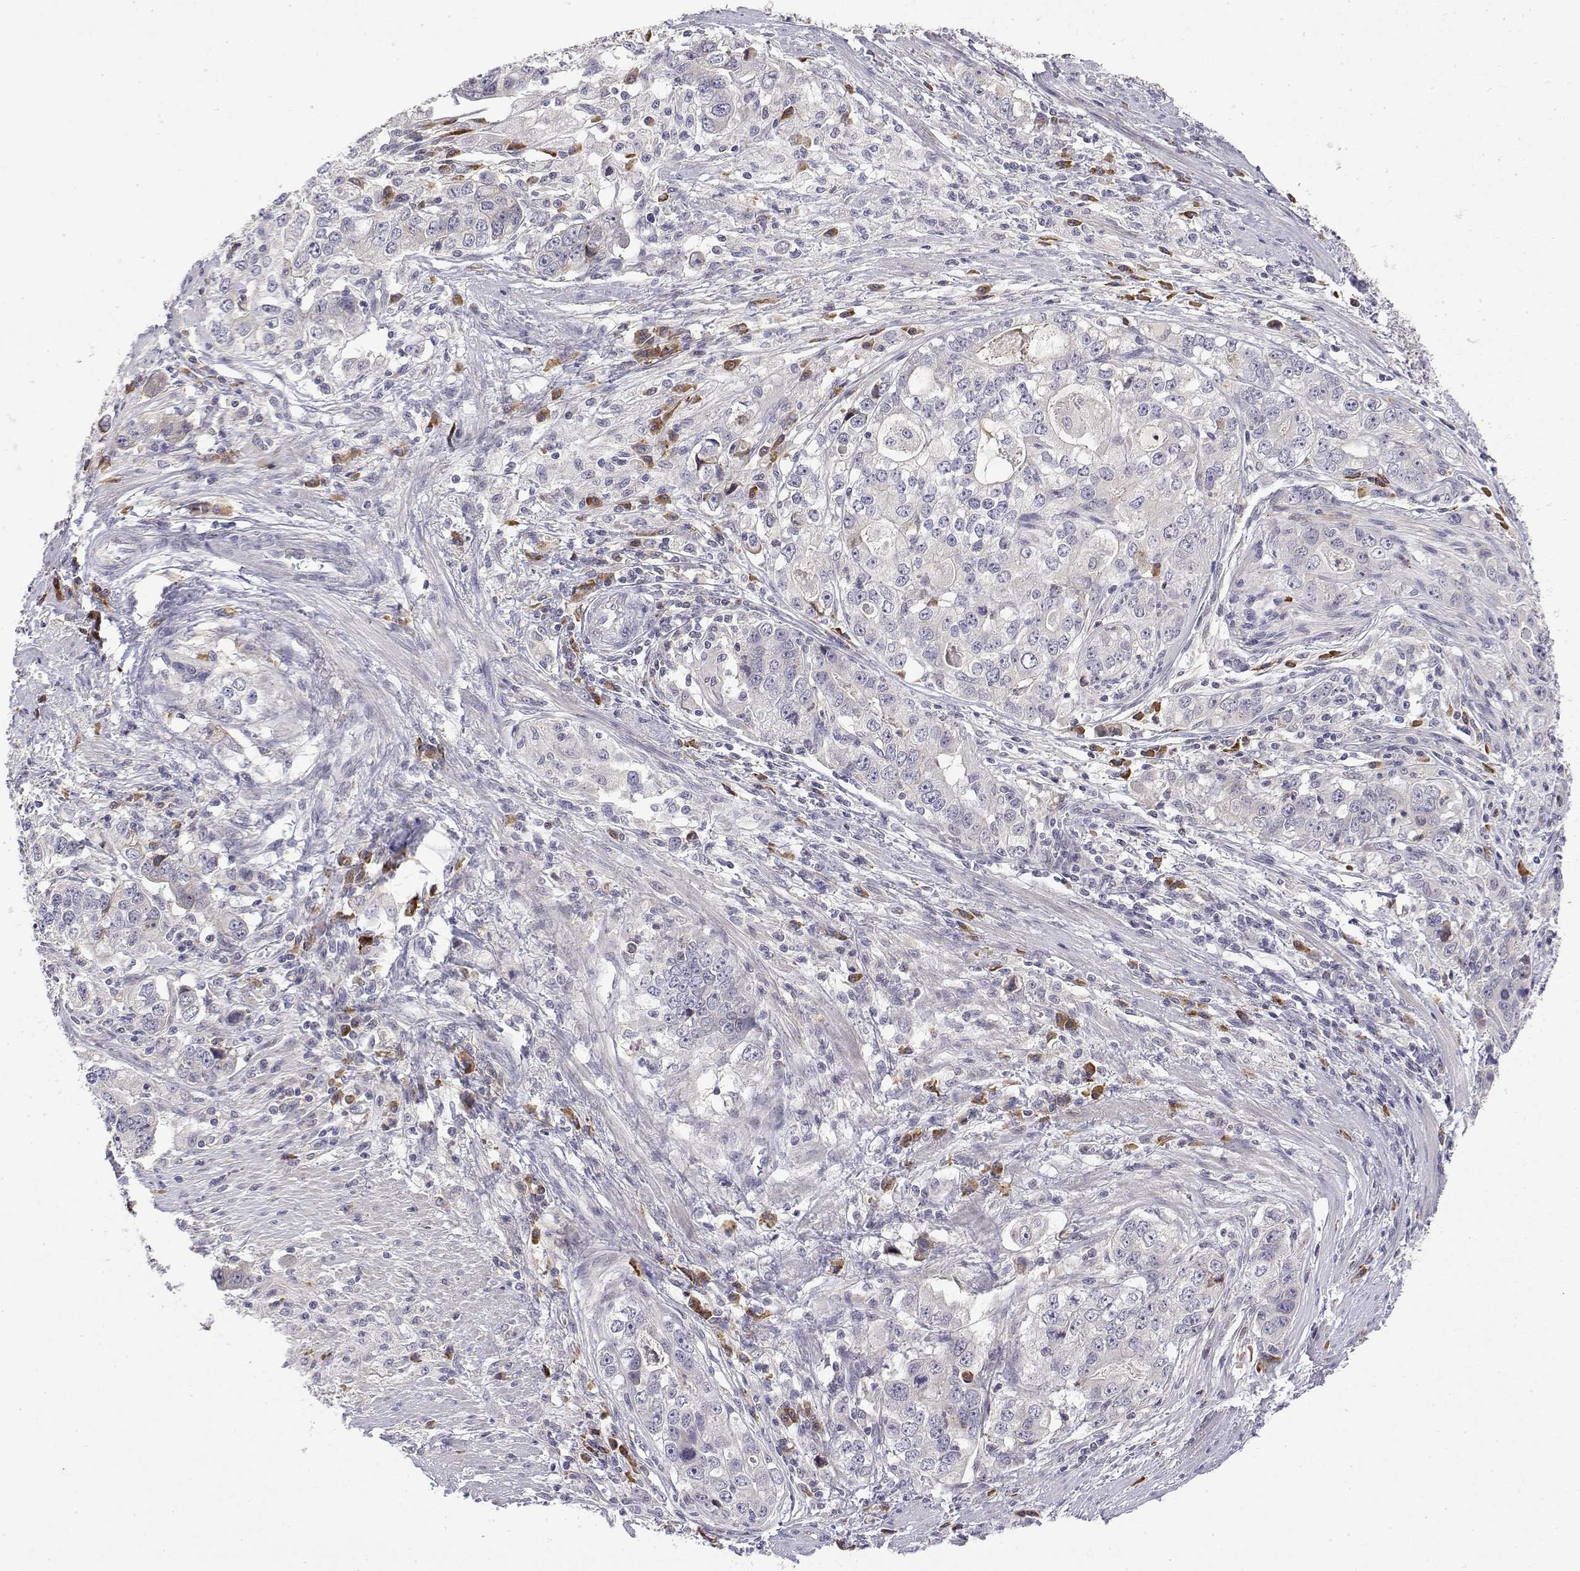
{"staining": {"intensity": "negative", "quantity": "none", "location": "none"}, "tissue": "stomach cancer", "cell_type": "Tumor cells", "image_type": "cancer", "snomed": [{"axis": "morphology", "description": "Adenocarcinoma, NOS"}, {"axis": "topography", "description": "Stomach, lower"}], "caption": "Tumor cells are negative for protein expression in human adenocarcinoma (stomach).", "gene": "IGFBP4", "patient": {"sex": "female", "age": 72}}